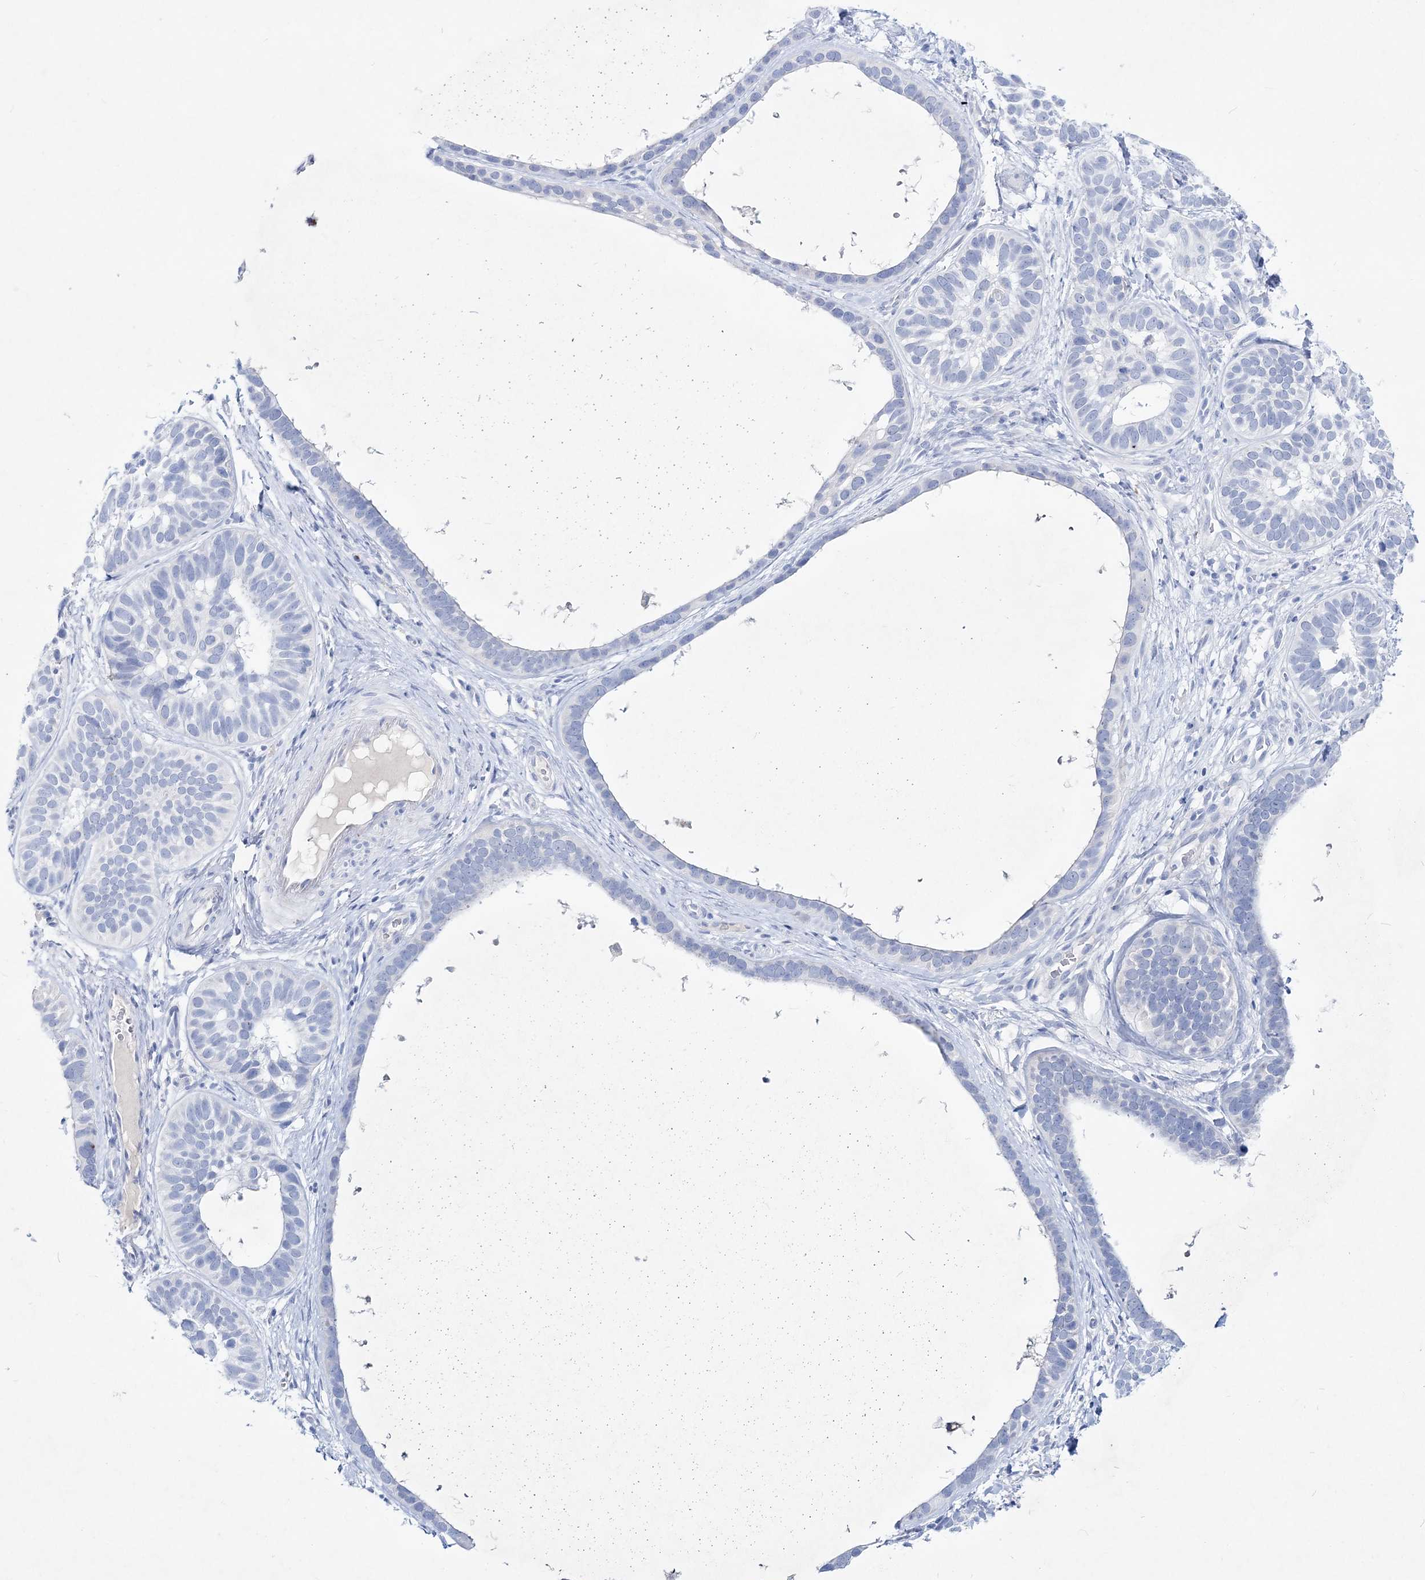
{"staining": {"intensity": "negative", "quantity": "none", "location": "none"}, "tissue": "skin cancer", "cell_type": "Tumor cells", "image_type": "cancer", "snomed": [{"axis": "morphology", "description": "Basal cell carcinoma"}, {"axis": "topography", "description": "Skin"}], "caption": "High power microscopy micrograph of an immunohistochemistry histopathology image of skin cancer (basal cell carcinoma), revealing no significant staining in tumor cells.", "gene": "SPINK7", "patient": {"sex": "male", "age": 62}}